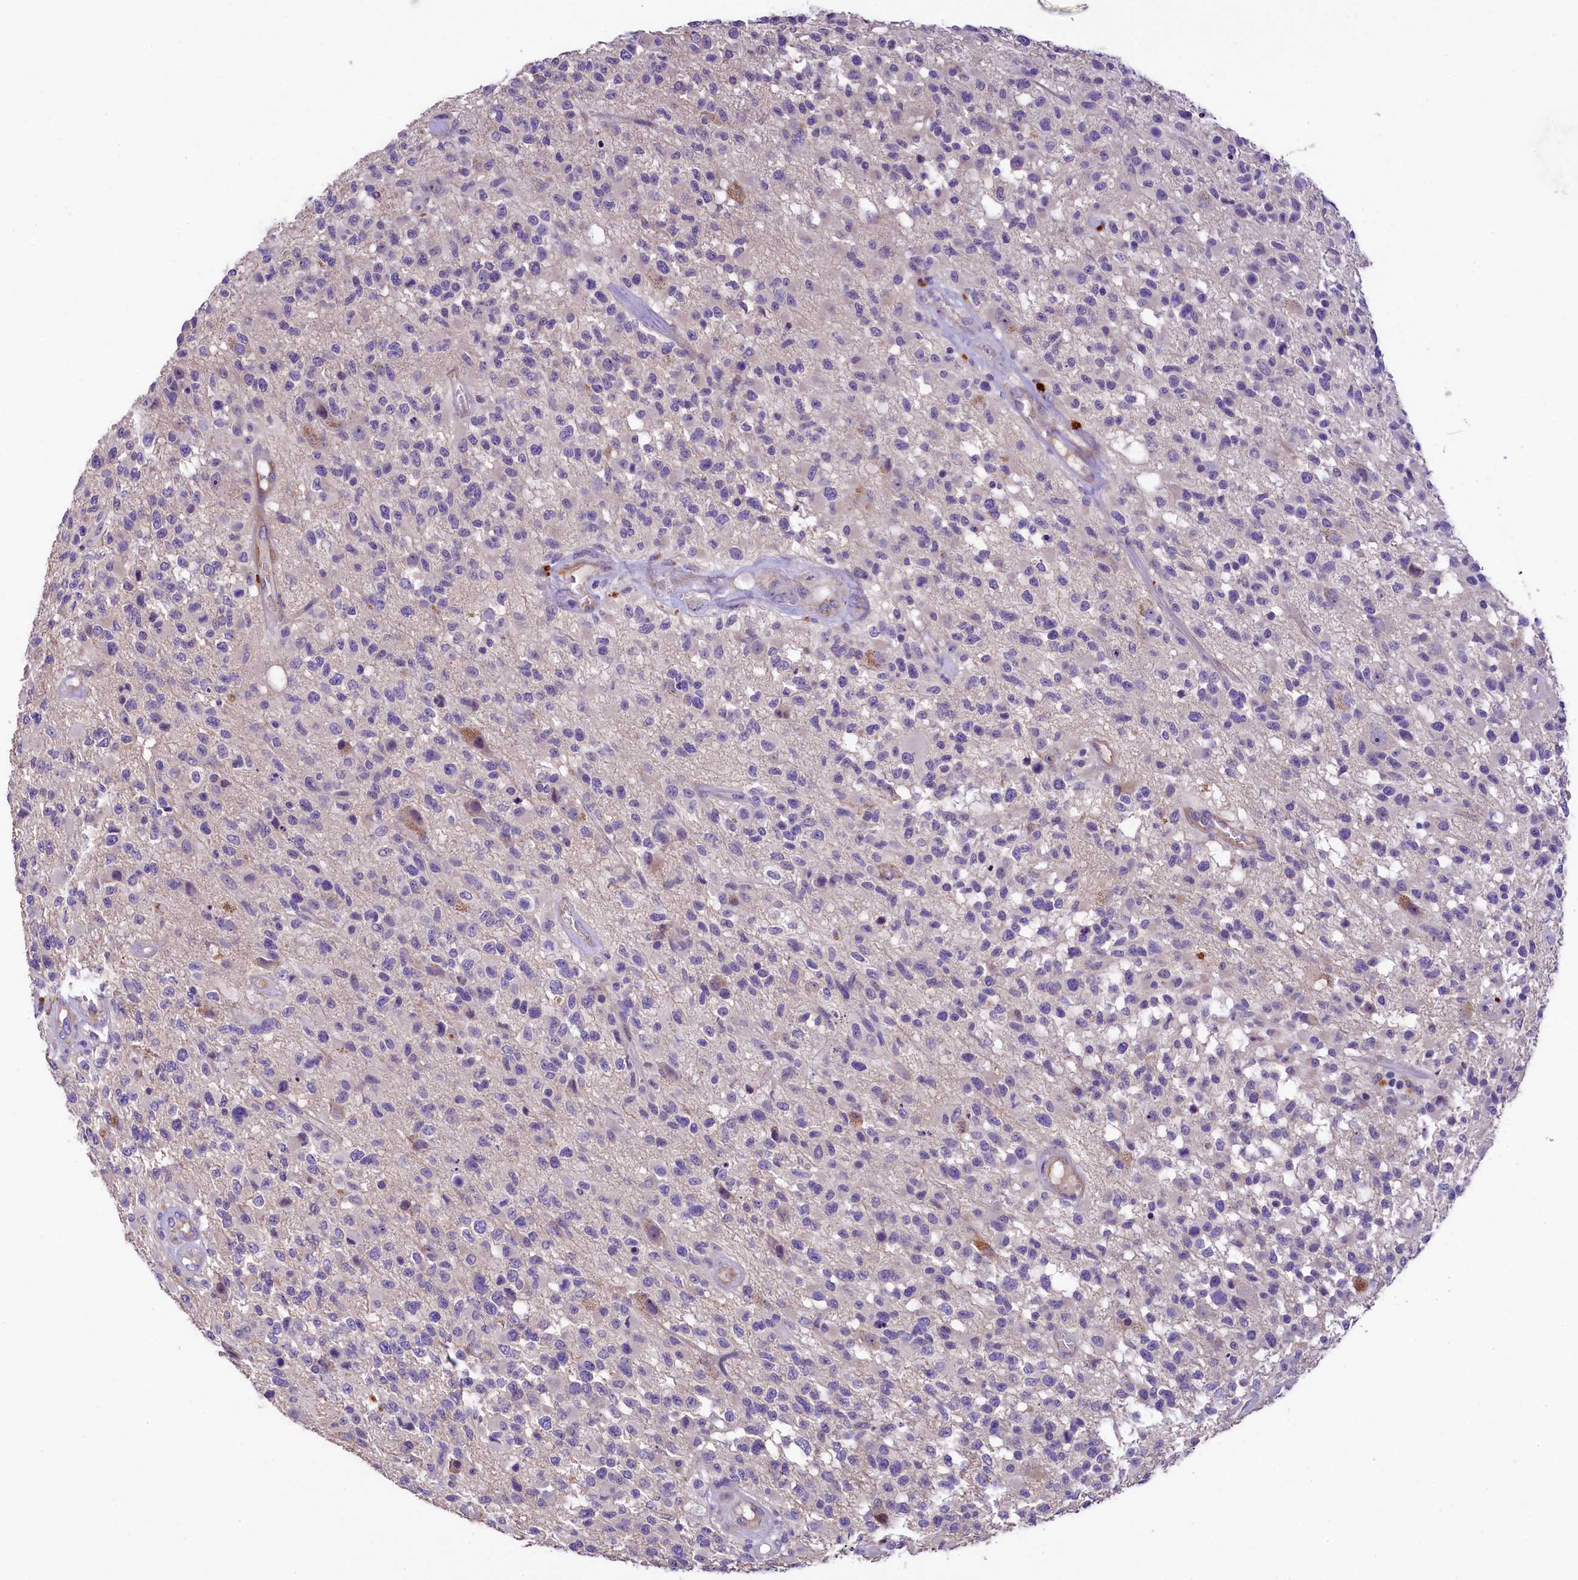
{"staining": {"intensity": "negative", "quantity": "none", "location": "none"}, "tissue": "glioma", "cell_type": "Tumor cells", "image_type": "cancer", "snomed": [{"axis": "morphology", "description": "Glioma, malignant, High grade"}, {"axis": "morphology", "description": "Glioblastoma, NOS"}, {"axis": "topography", "description": "Brain"}], "caption": "An immunohistochemistry (IHC) histopathology image of glioblastoma is shown. There is no staining in tumor cells of glioblastoma.", "gene": "UBXN6", "patient": {"sex": "male", "age": 60}}